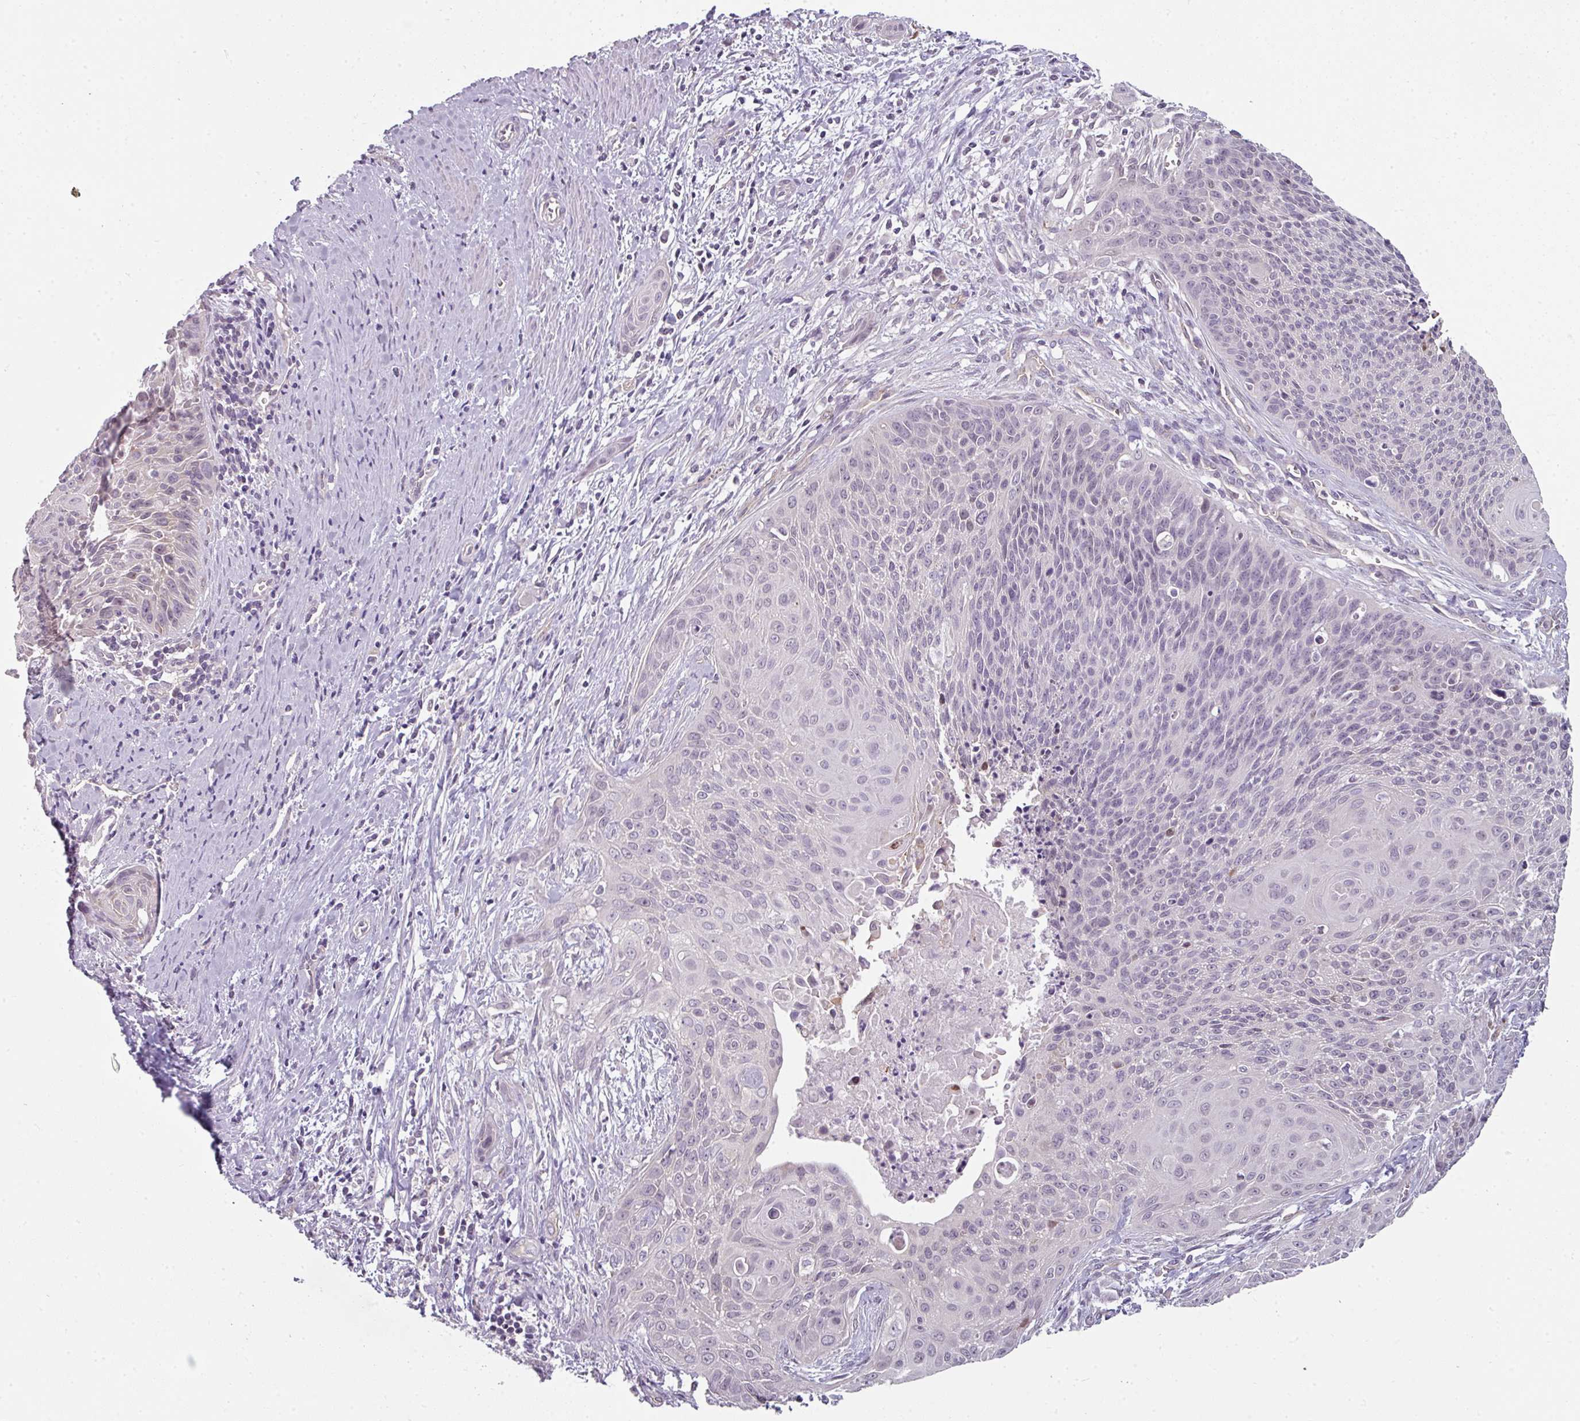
{"staining": {"intensity": "negative", "quantity": "none", "location": "none"}, "tissue": "cervical cancer", "cell_type": "Tumor cells", "image_type": "cancer", "snomed": [{"axis": "morphology", "description": "Squamous cell carcinoma, NOS"}, {"axis": "topography", "description": "Cervix"}], "caption": "IHC image of human cervical cancer stained for a protein (brown), which shows no expression in tumor cells.", "gene": "C19orf33", "patient": {"sex": "female", "age": 55}}